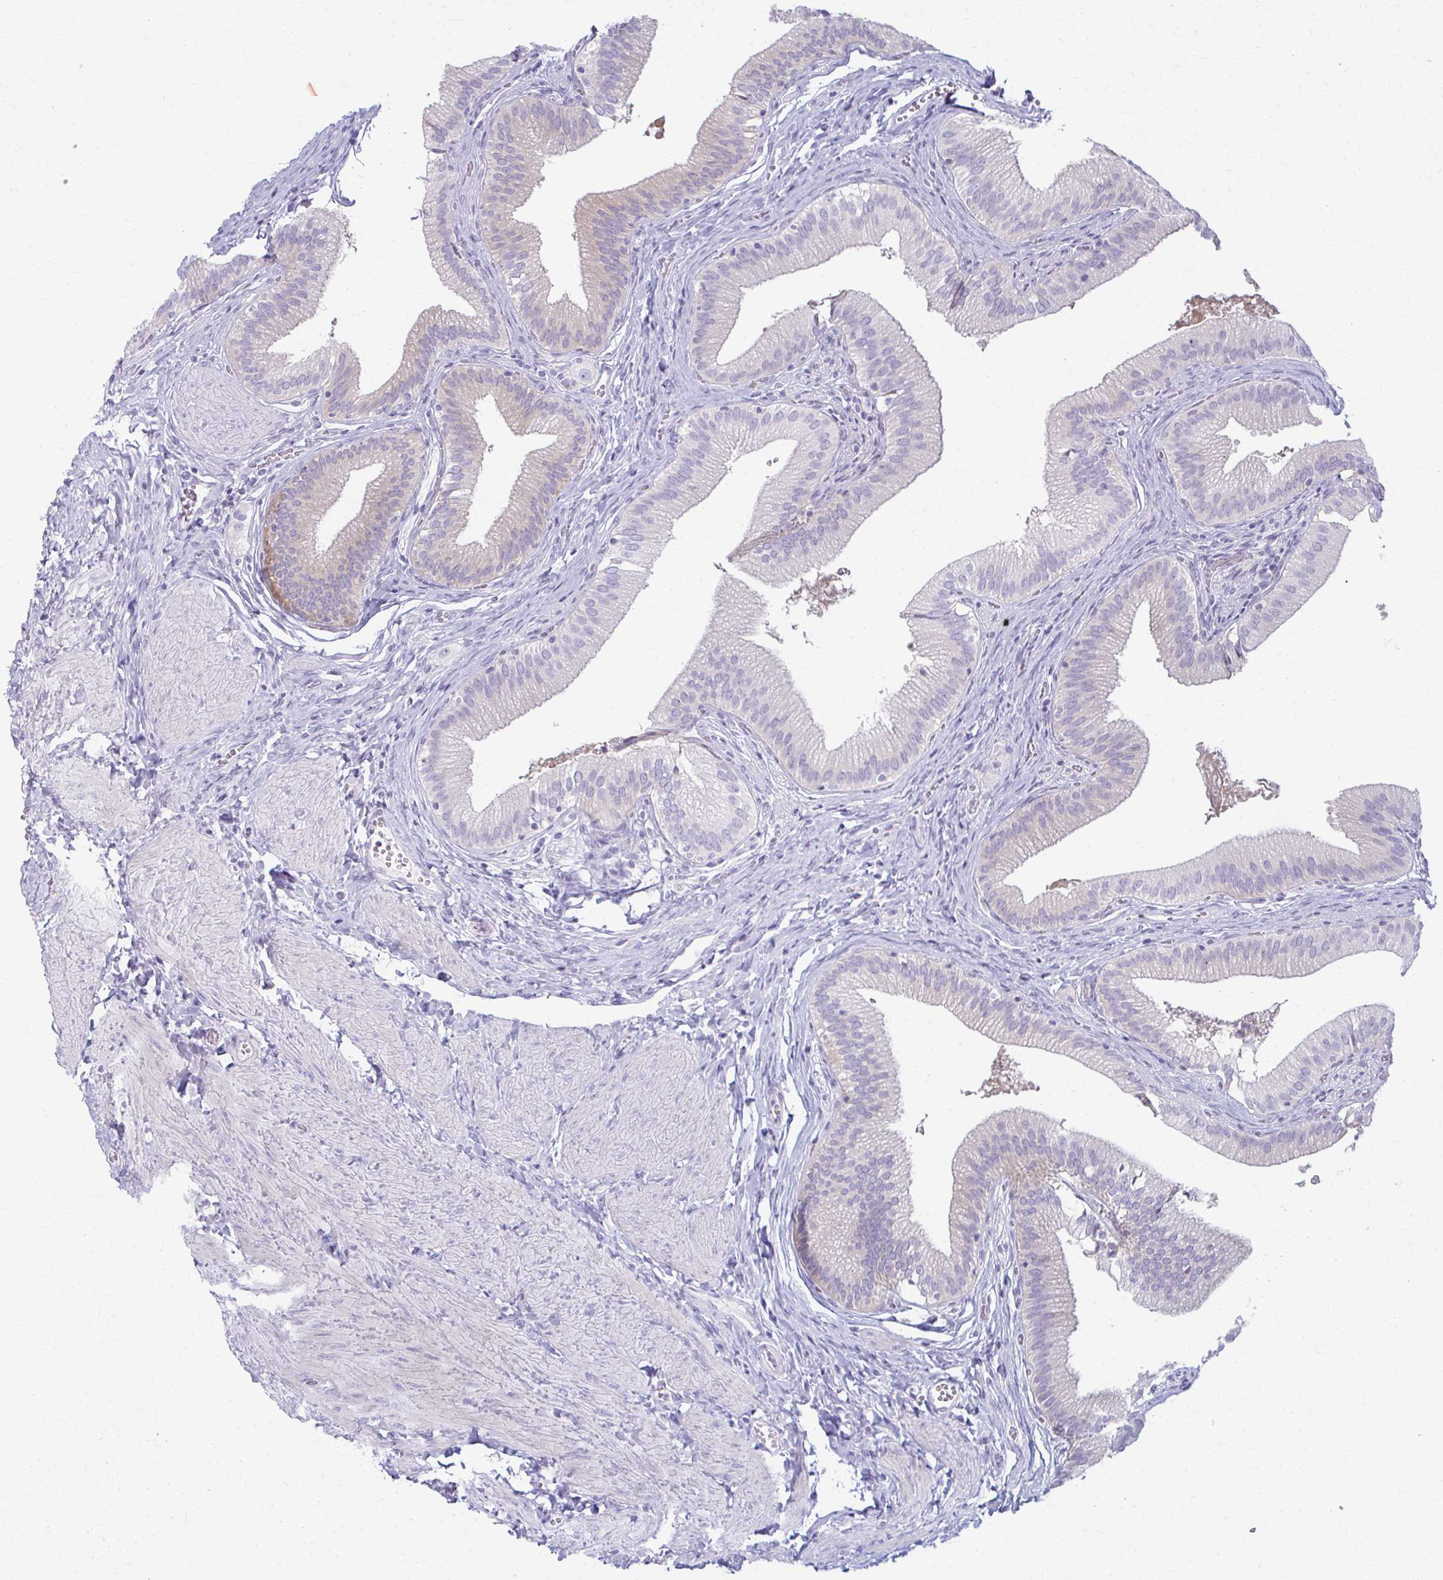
{"staining": {"intensity": "weak", "quantity": "<25%", "location": "cytoplasmic/membranous"}, "tissue": "gallbladder", "cell_type": "Glandular cells", "image_type": "normal", "snomed": [{"axis": "morphology", "description": "Normal tissue, NOS"}, {"axis": "topography", "description": "Gallbladder"}, {"axis": "topography", "description": "Peripheral nerve tissue"}], "caption": "Gallbladder was stained to show a protein in brown. There is no significant positivity in glandular cells. (Immunohistochemistry, brightfield microscopy, high magnification).", "gene": "LDLRAP1", "patient": {"sex": "male", "age": 17}}